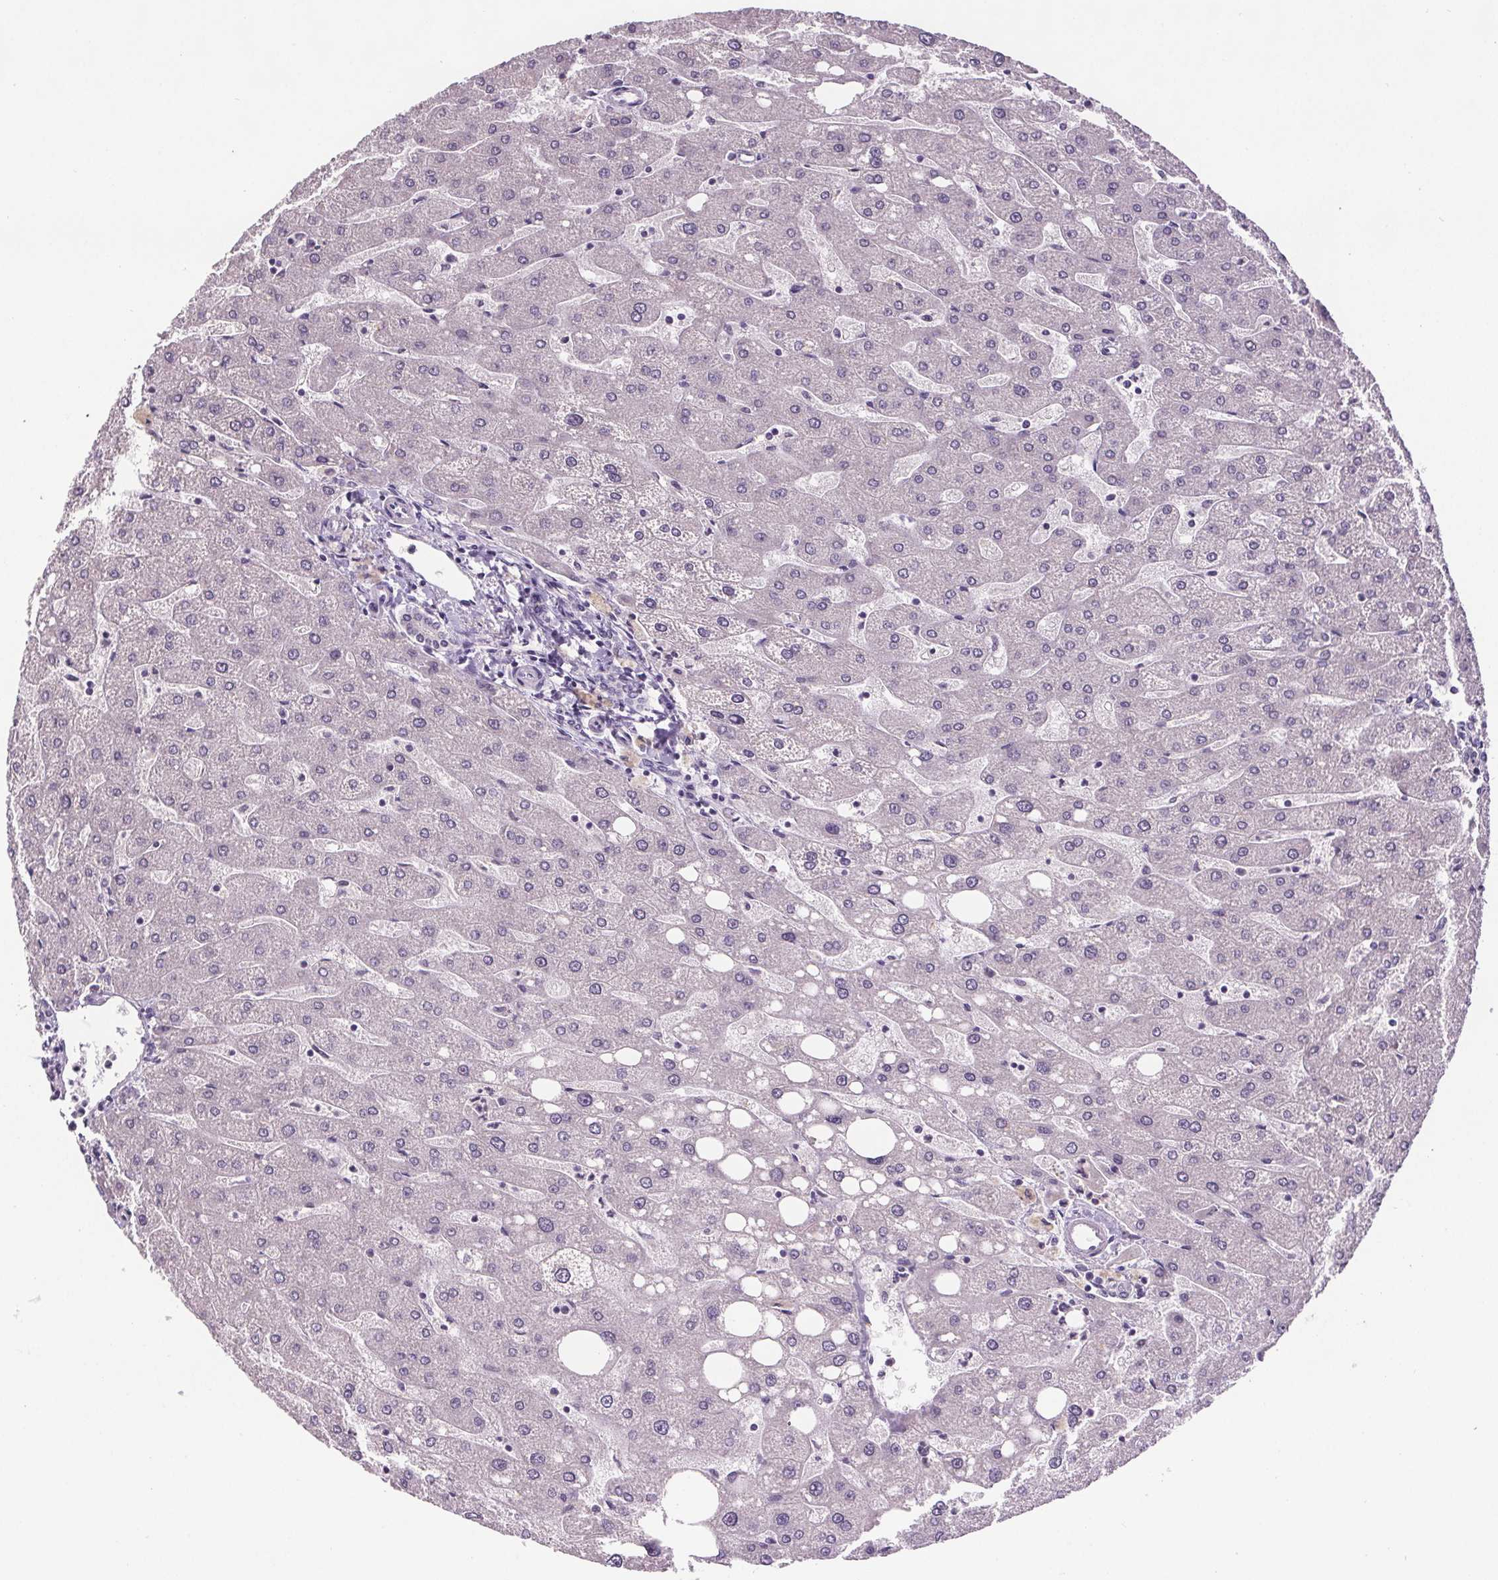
{"staining": {"intensity": "negative", "quantity": "none", "location": "none"}, "tissue": "liver", "cell_type": "Cholangiocytes", "image_type": "normal", "snomed": [{"axis": "morphology", "description": "Normal tissue, NOS"}, {"axis": "topography", "description": "Liver"}], "caption": "There is no significant staining in cholangiocytes of liver.", "gene": "CENPF", "patient": {"sex": "male", "age": 67}}